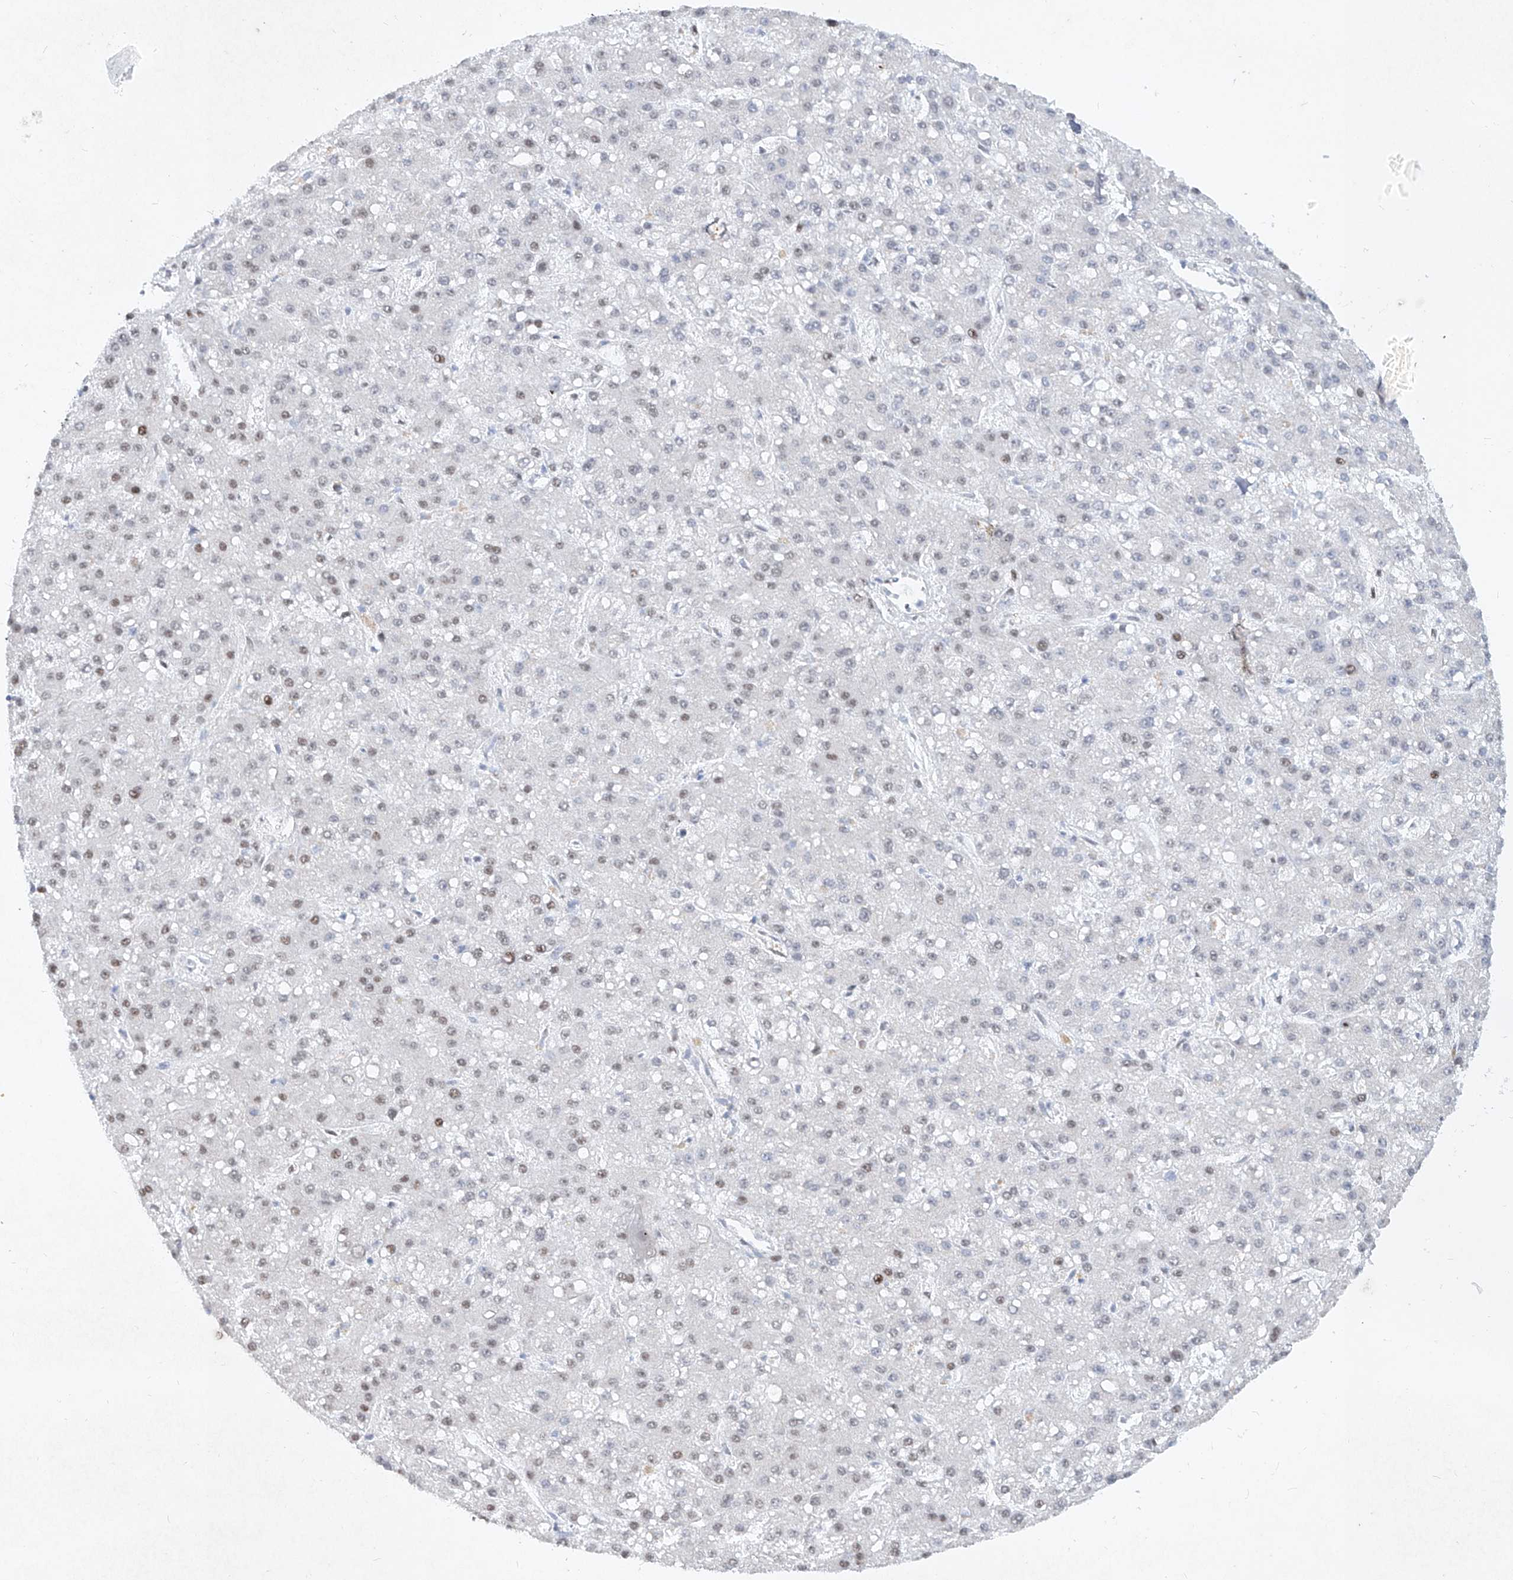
{"staining": {"intensity": "weak", "quantity": "<25%", "location": "nuclear"}, "tissue": "liver cancer", "cell_type": "Tumor cells", "image_type": "cancer", "snomed": [{"axis": "morphology", "description": "Carcinoma, Hepatocellular, NOS"}, {"axis": "topography", "description": "Liver"}], "caption": "There is no significant staining in tumor cells of liver cancer (hepatocellular carcinoma).", "gene": "TAF4", "patient": {"sex": "male", "age": 67}}